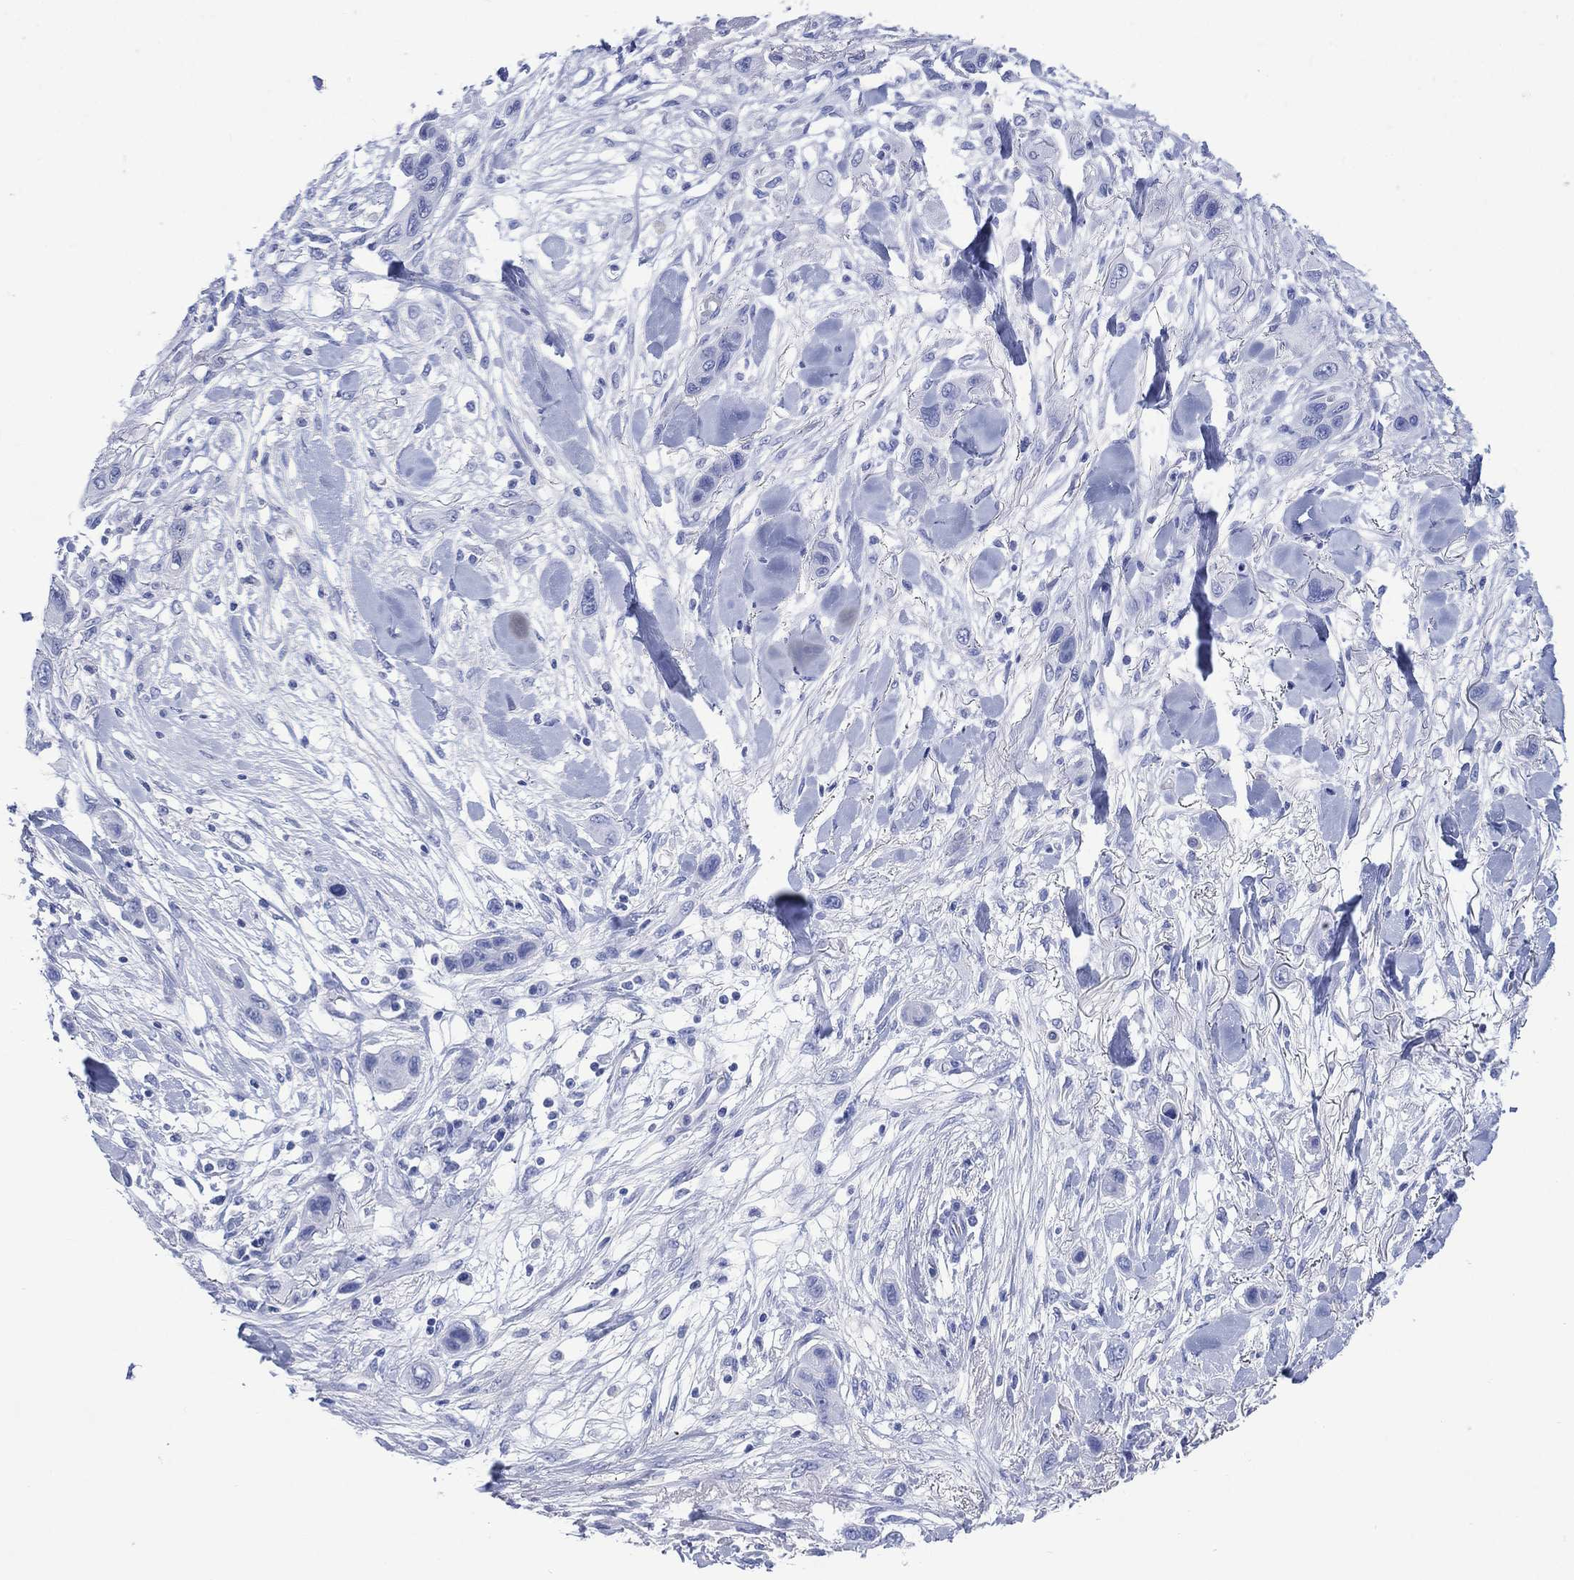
{"staining": {"intensity": "negative", "quantity": "none", "location": "none"}, "tissue": "skin cancer", "cell_type": "Tumor cells", "image_type": "cancer", "snomed": [{"axis": "morphology", "description": "Squamous cell carcinoma, NOS"}, {"axis": "topography", "description": "Skin"}], "caption": "Skin cancer (squamous cell carcinoma) was stained to show a protein in brown. There is no significant positivity in tumor cells. The staining is performed using DAB brown chromogen with nuclei counter-stained in using hematoxylin.", "gene": "SHCBP1L", "patient": {"sex": "male", "age": 79}}